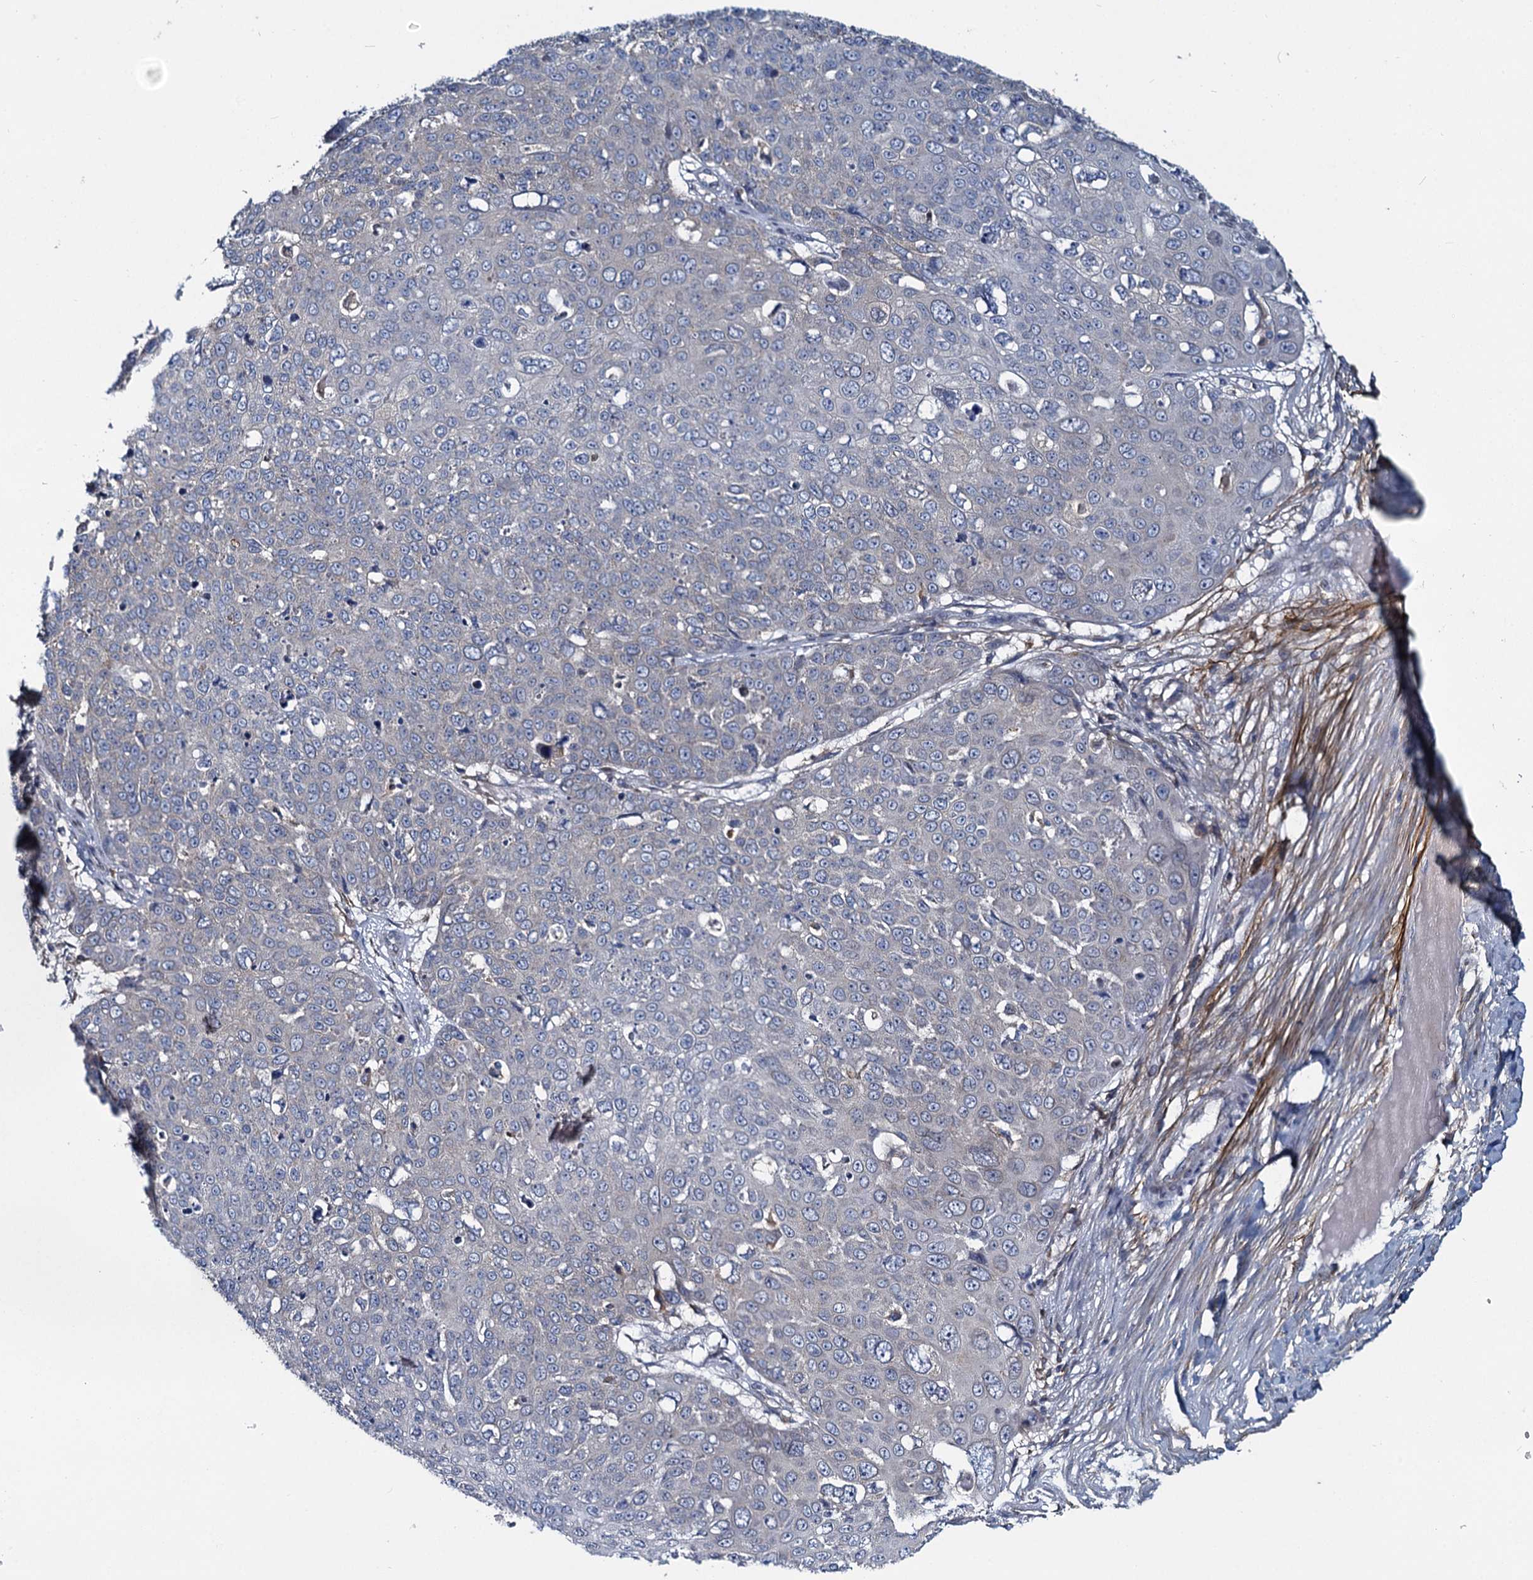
{"staining": {"intensity": "negative", "quantity": "none", "location": "none"}, "tissue": "skin cancer", "cell_type": "Tumor cells", "image_type": "cancer", "snomed": [{"axis": "morphology", "description": "Squamous cell carcinoma, NOS"}, {"axis": "topography", "description": "Skin"}], "caption": "Histopathology image shows no protein positivity in tumor cells of skin cancer tissue. (Stains: DAB IHC with hematoxylin counter stain, Microscopy: brightfield microscopy at high magnification).", "gene": "ADCY2", "patient": {"sex": "male", "age": 71}}